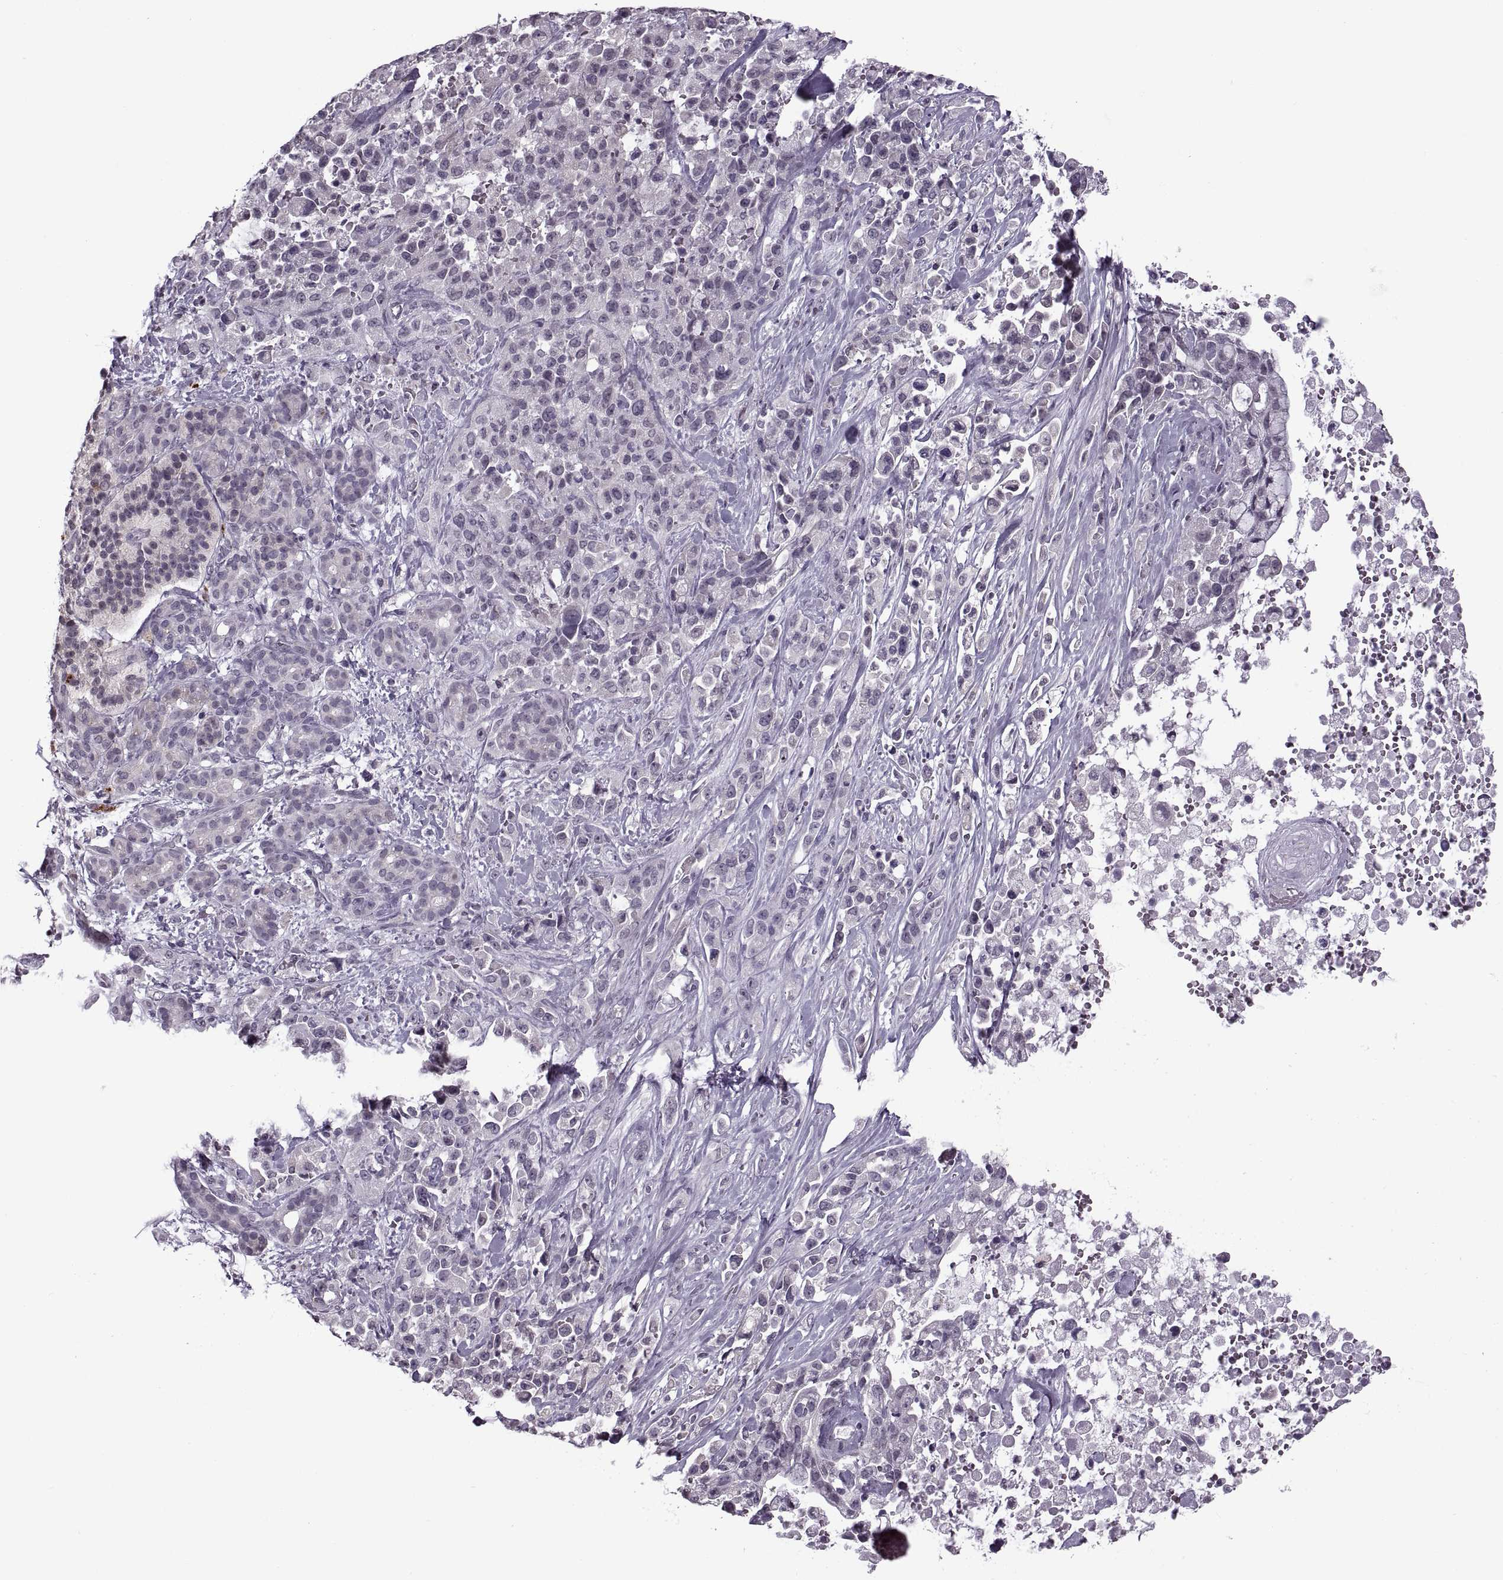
{"staining": {"intensity": "negative", "quantity": "none", "location": "none"}, "tissue": "pancreatic cancer", "cell_type": "Tumor cells", "image_type": "cancer", "snomed": [{"axis": "morphology", "description": "Adenocarcinoma, NOS"}, {"axis": "topography", "description": "Pancreas"}], "caption": "Tumor cells are negative for protein expression in human adenocarcinoma (pancreatic). (IHC, brightfield microscopy, high magnification).", "gene": "PRSS37", "patient": {"sex": "male", "age": 44}}